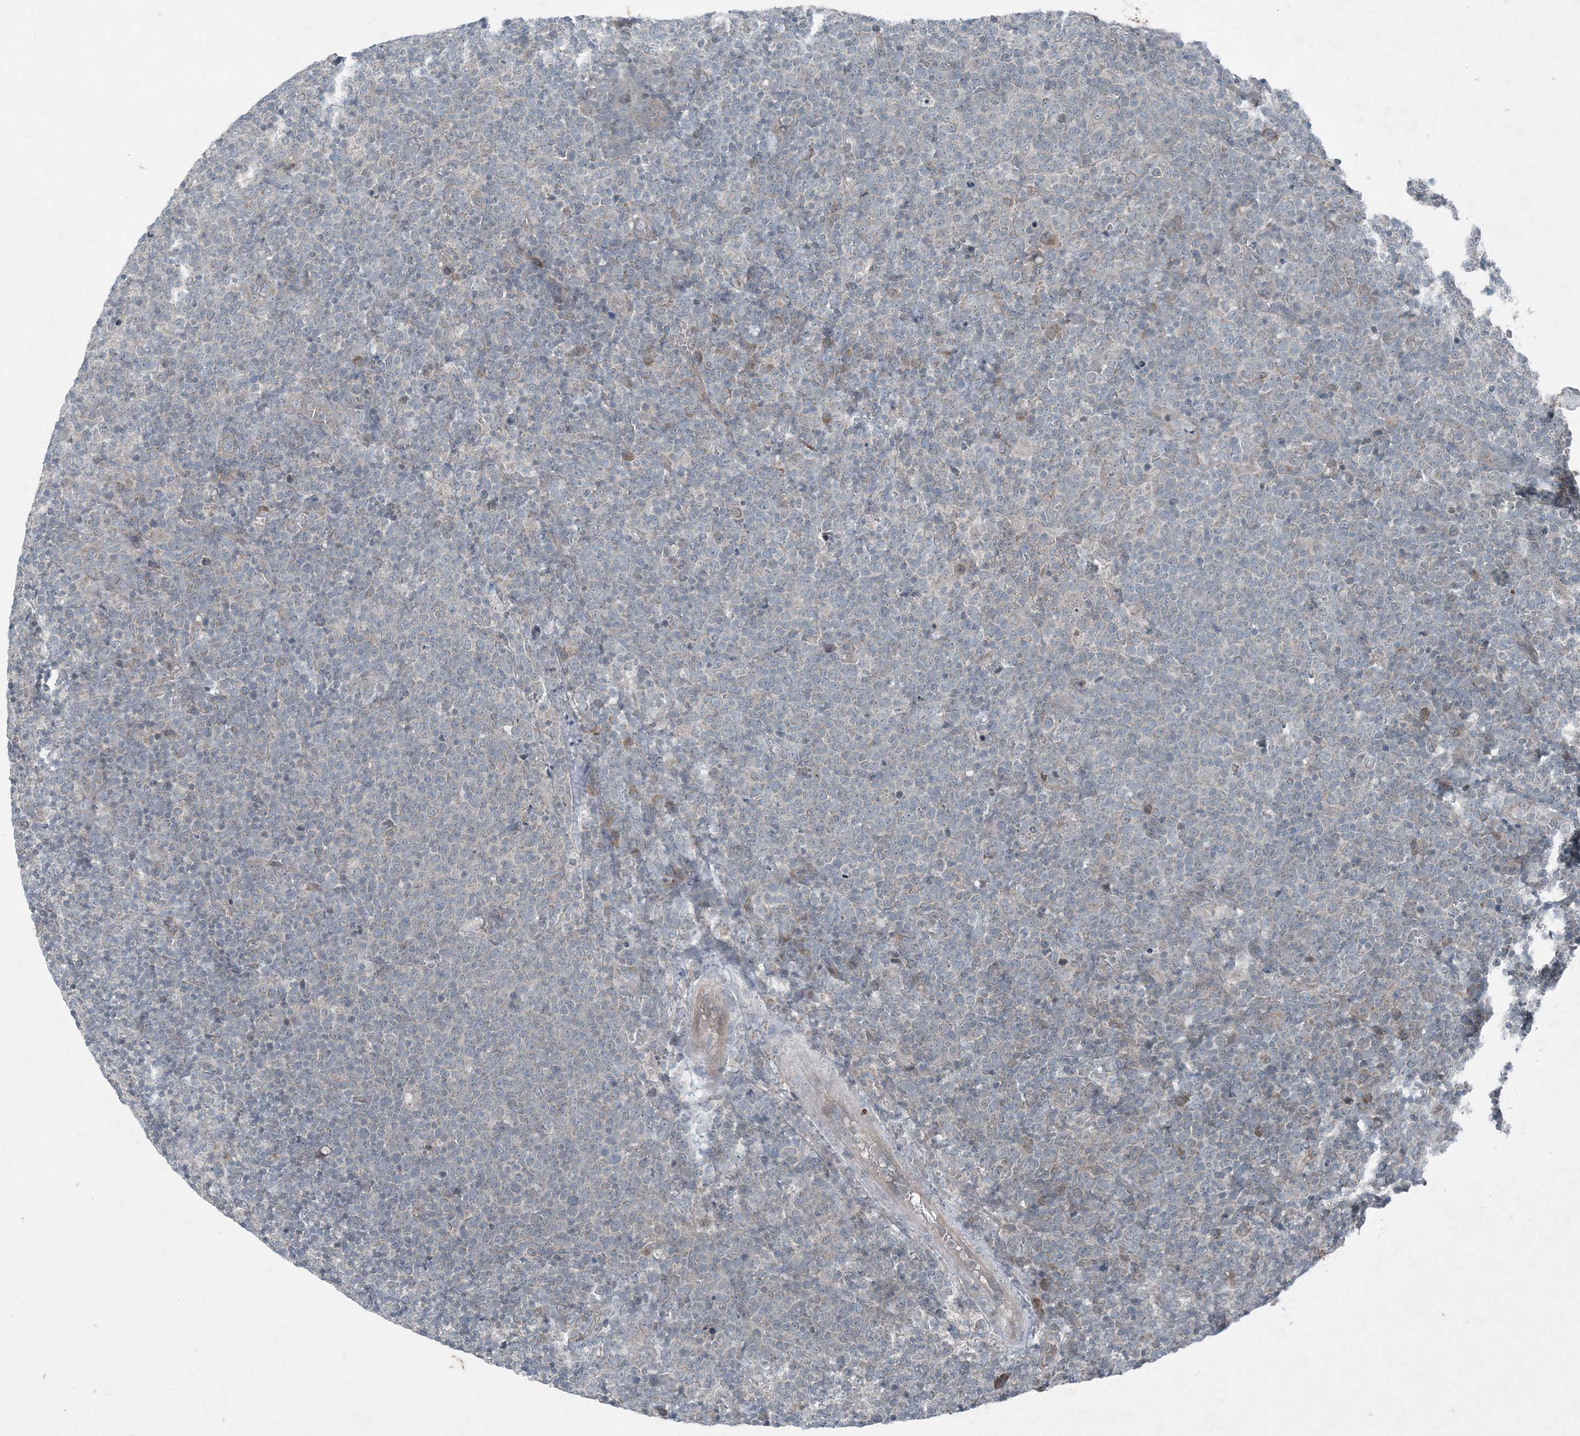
{"staining": {"intensity": "negative", "quantity": "none", "location": "none"}, "tissue": "lymphoma", "cell_type": "Tumor cells", "image_type": "cancer", "snomed": [{"axis": "morphology", "description": "Malignant lymphoma, non-Hodgkin's type, High grade"}, {"axis": "topography", "description": "Lymph node"}], "caption": "This is a image of IHC staining of high-grade malignant lymphoma, non-Hodgkin's type, which shows no positivity in tumor cells.", "gene": "PC", "patient": {"sex": "male", "age": 61}}